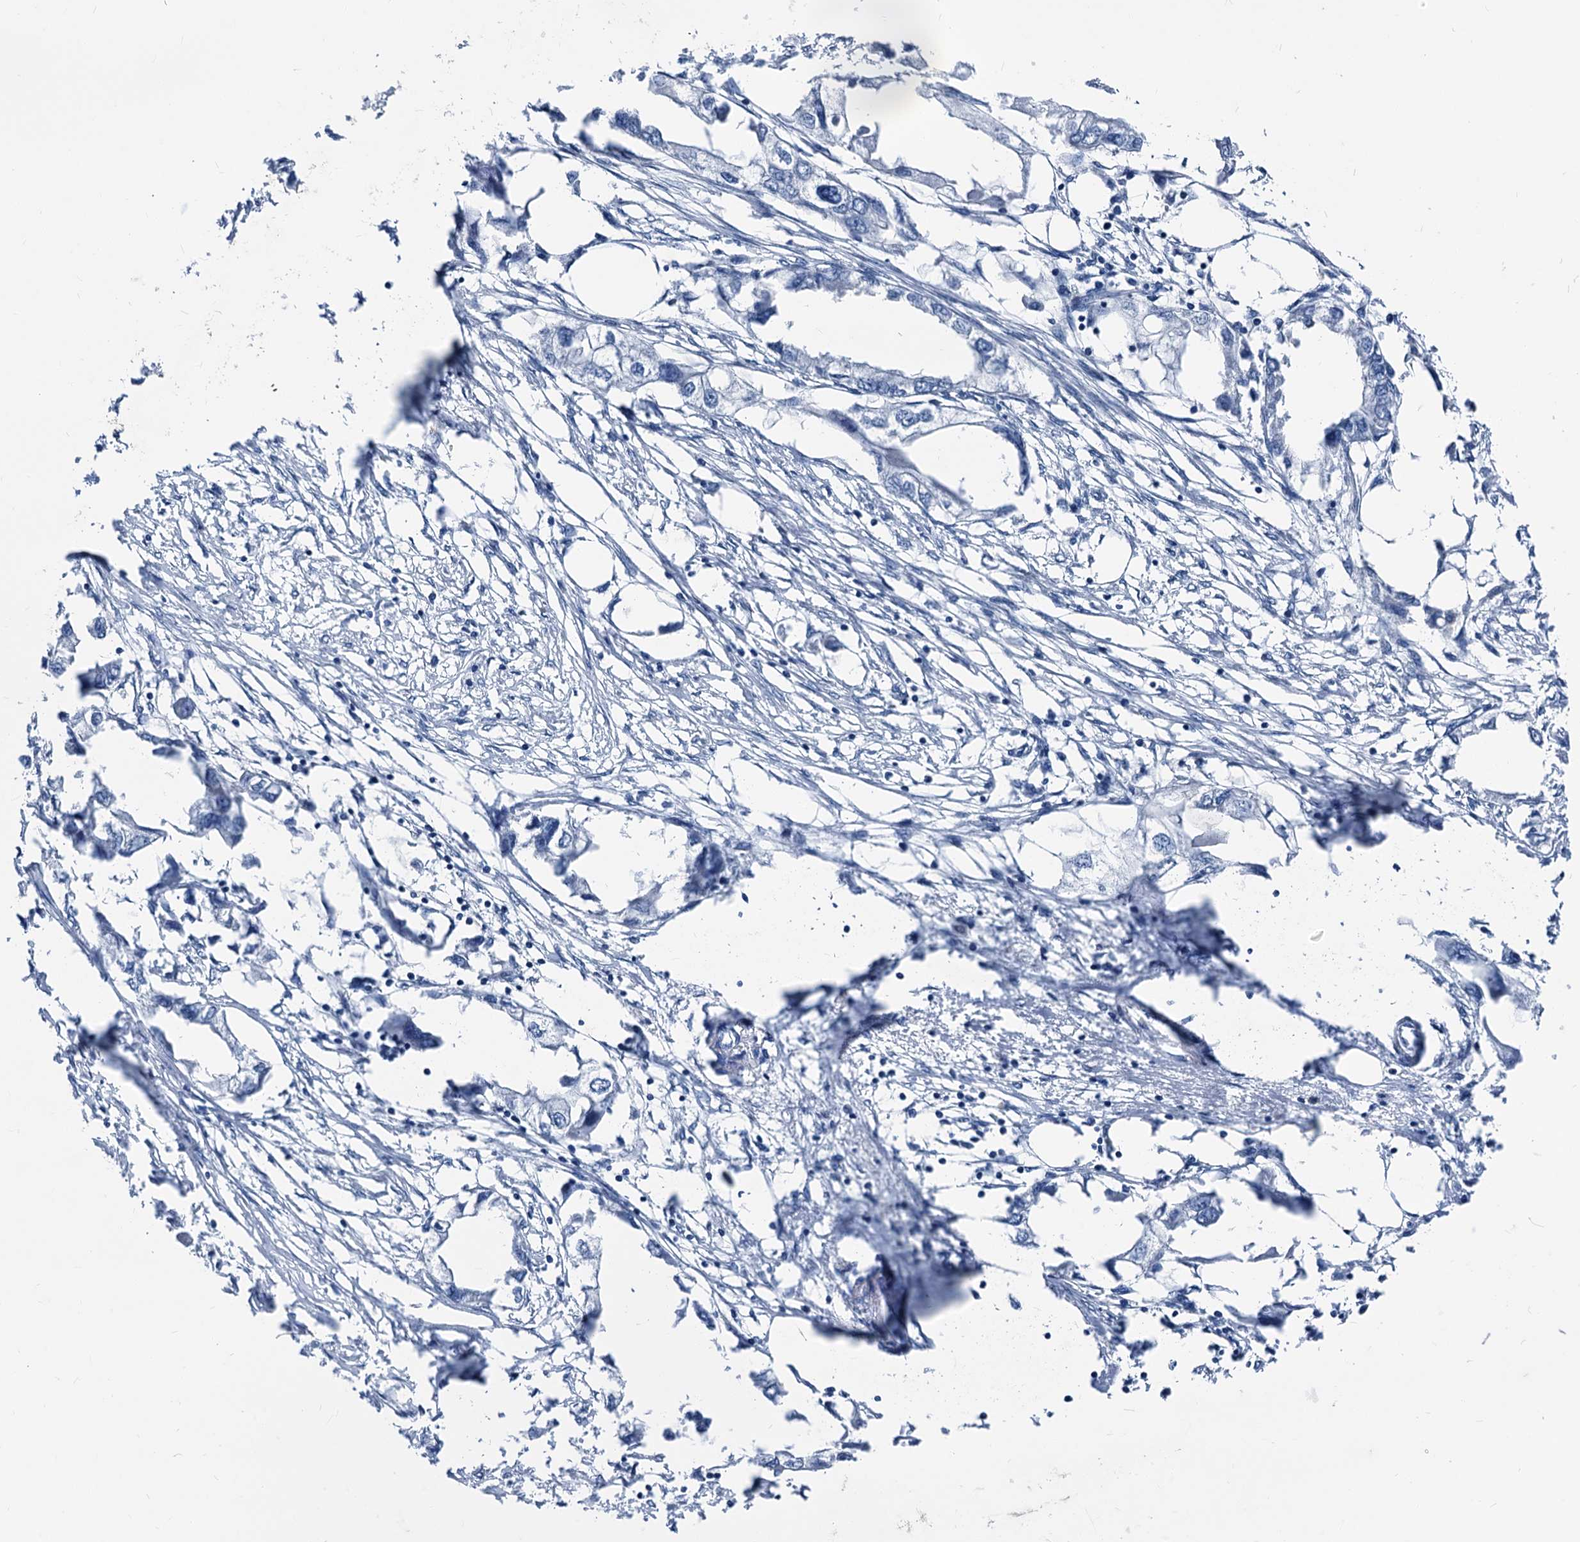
{"staining": {"intensity": "negative", "quantity": "none", "location": "none"}, "tissue": "endometrial cancer", "cell_type": "Tumor cells", "image_type": "cancer", "snomed": [{"axis": "morphology", "description": "Adenocarcinoma, NOS"}, {"axis": "morphology", "description": "Adenocarcinoma, metastatic, NOS"}, {"axis": "topography", "description": "Adipose tissue"}, {"axis": "topography", "description": "Endometrium"}], "caption": "Tumor cells show no significant positivity in metastatic adenocarcinoma (endometrial). (DAB IHC, high magnification).", "gene": "GLO1", "patient": {"sex": "female", "age": 67}}